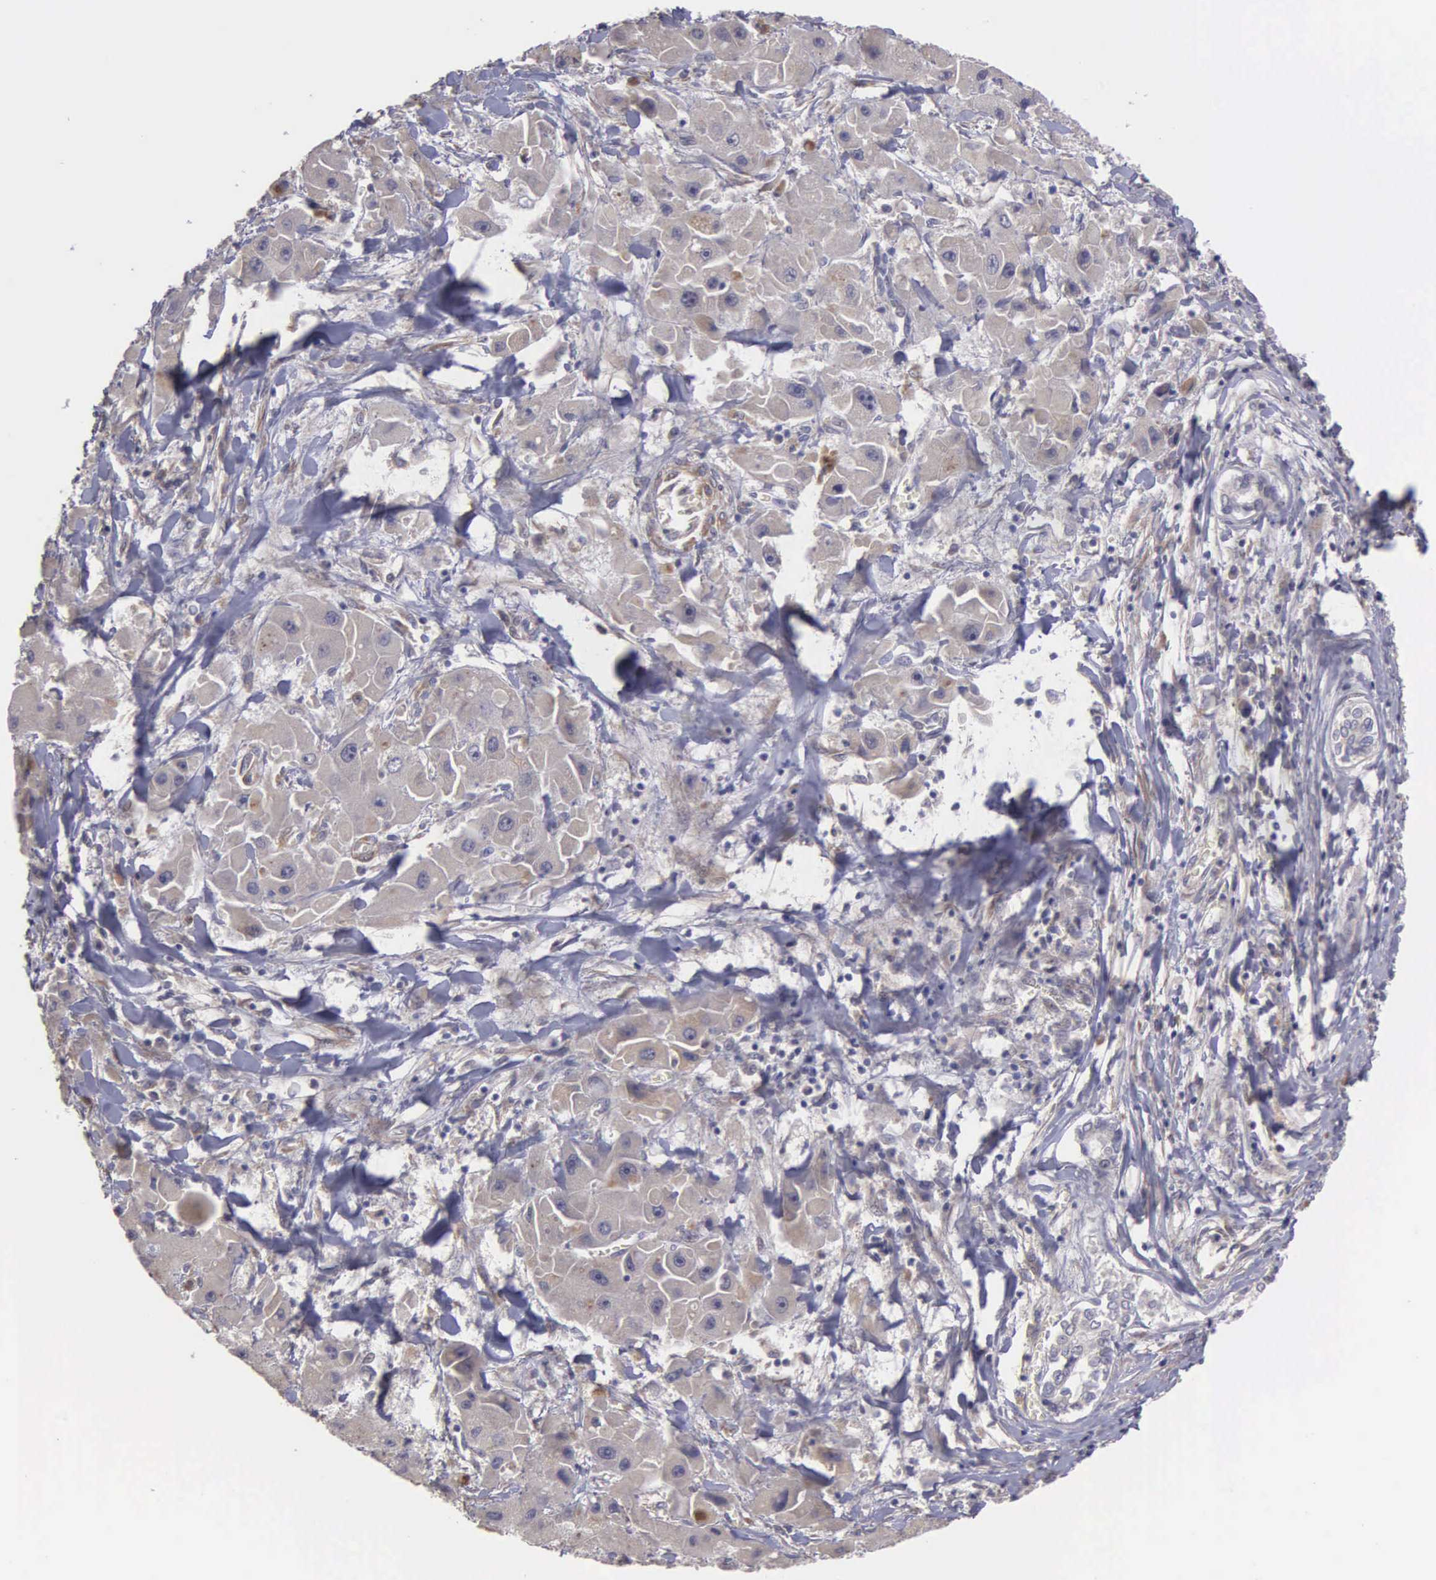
{"staining": {"intensity": "weak", "quantity": ">75%", "location": "cytoplasmic/membranous"}, "tissue": "liver cancer", "cell_type": "Tumor cells", "image_type": "cancer", "snomed": [{"axis": "morphology", "description": "Carcinoma, Hepatocellular, NOS"}, {"axis": "topography", "description": "Liver"}], "caption": "Human liver hepatocellular carcinoma stained with a brown dye reveals weak cytoplasmic/membranous positive expression in approximately >75% of tumor cells.", "gene": "RTL10", "patient": {"sex": "male", "age": 24}}